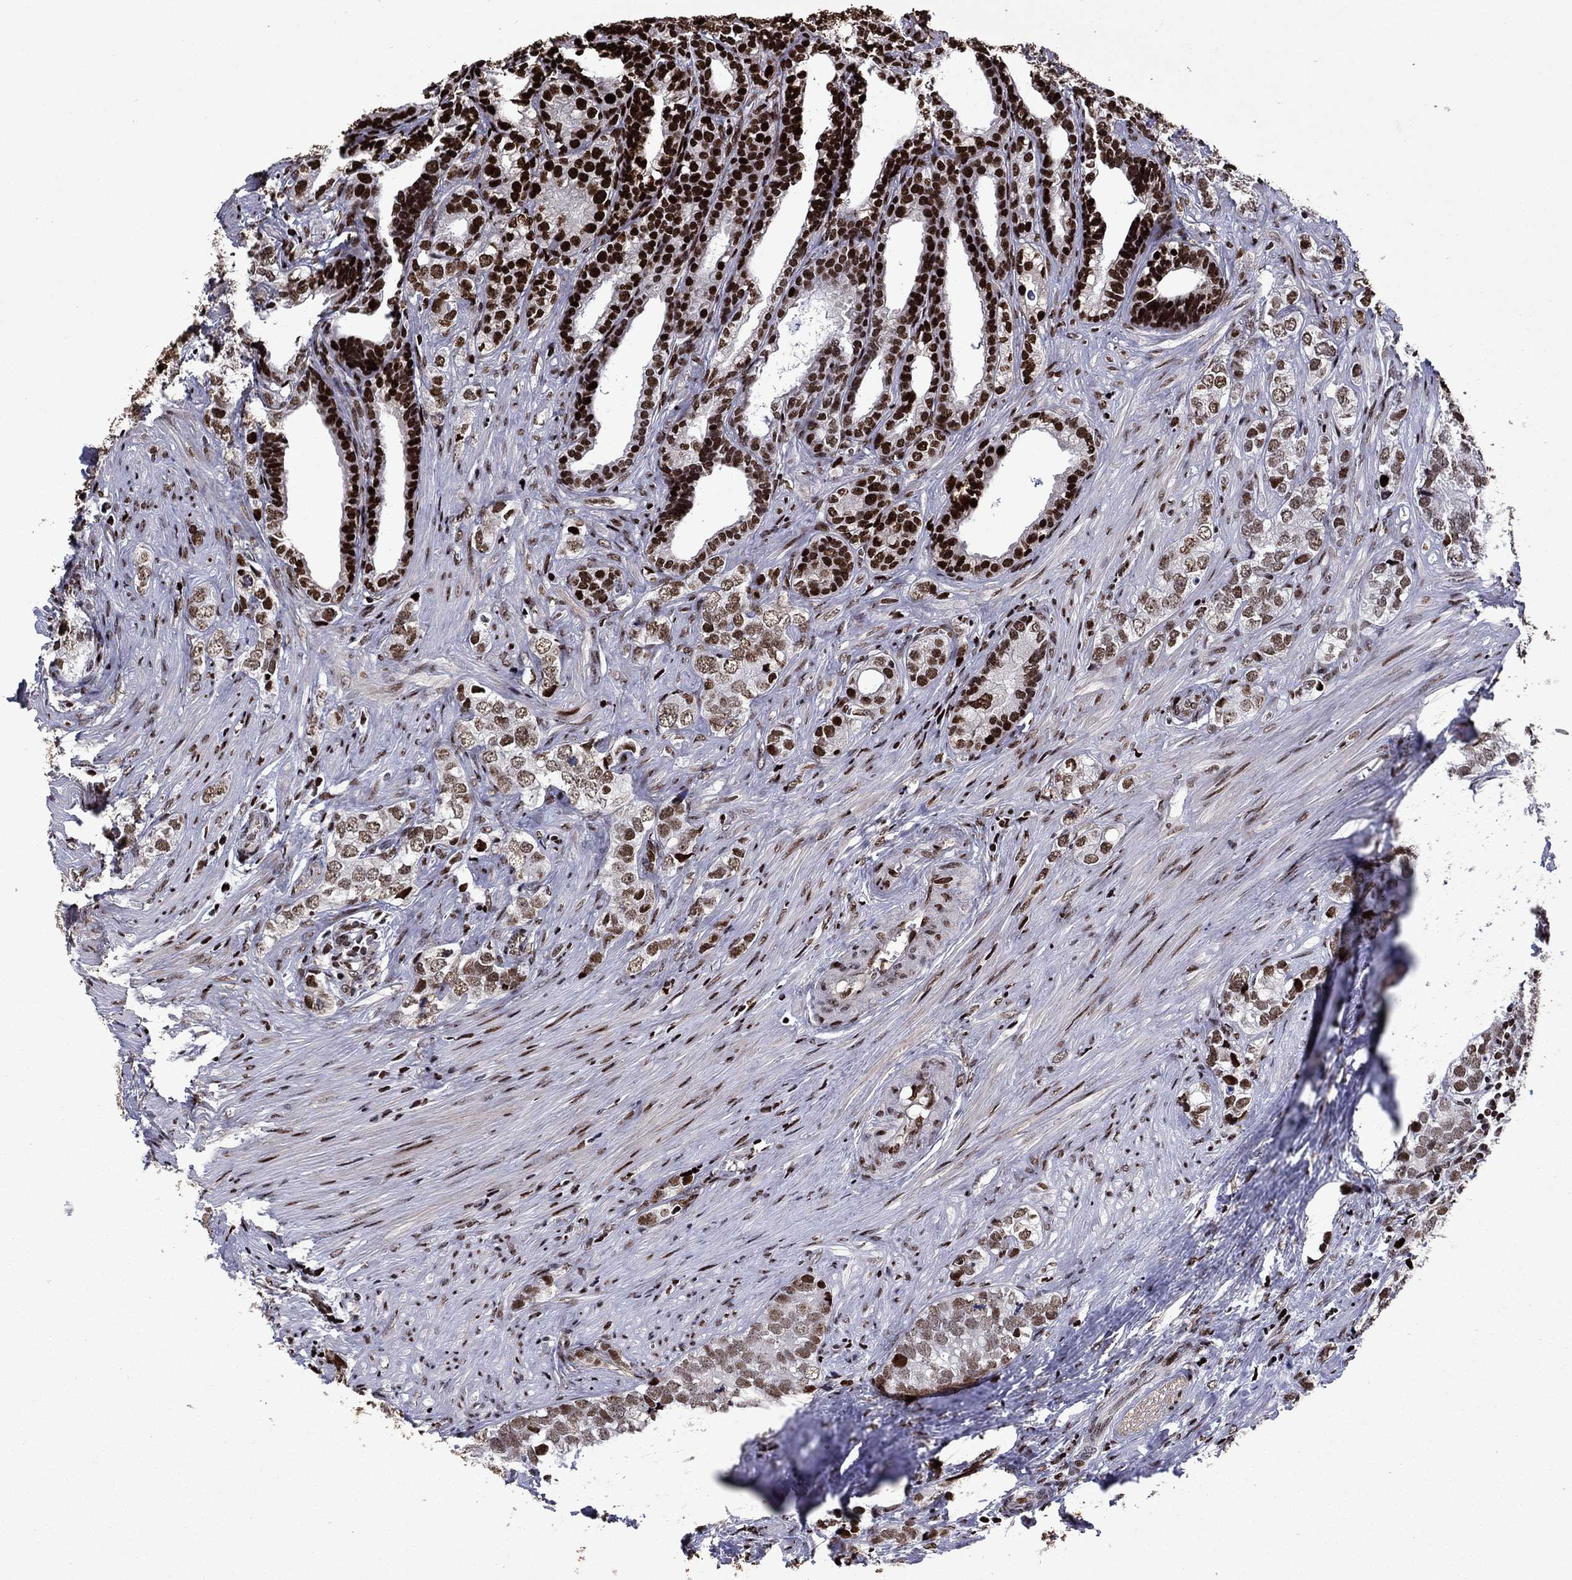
{"staining": {"intensity": "strong", "quantity": ">75%", "location": "nuclear"}, "tissue": "prostate cancer", "cell_type": "Tumor cells", "image_type": "cancer", "snomed": [{"axis": "morphology", "description": "Adenocarcinoma, NOS"}, {"axis": "topography", "description": "Prostate and seminal vesicle, NOS"}], "caption": "Tumor cells reveal high levels of strong nuclear expression in about >75% of cells in human prostate cancer (adenocarcinoma). Nuclei are stained in blue.", "gene": "LIMK1", "patient": {"sex": "male", "age": 63}}